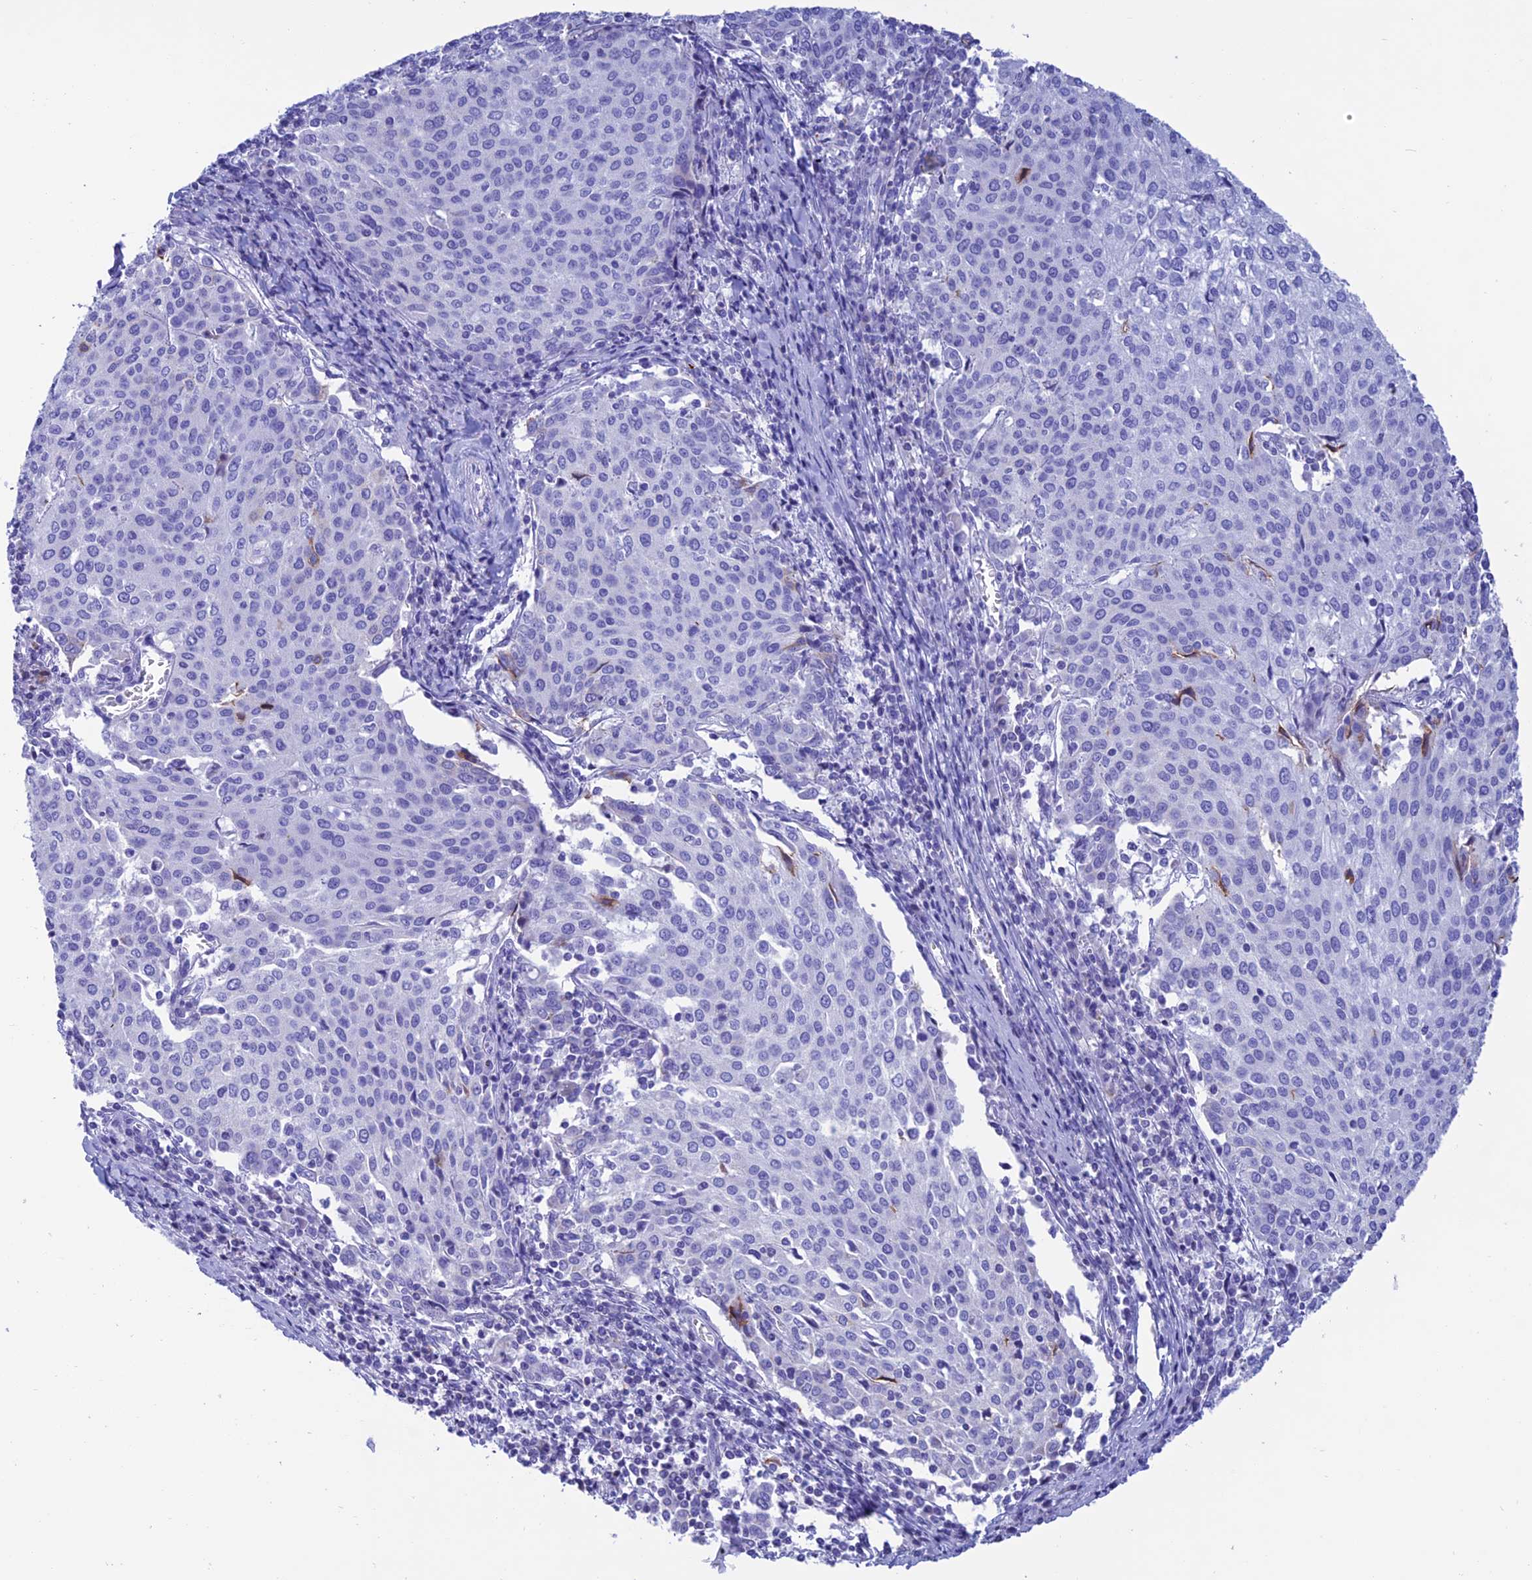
{"staining": {"intensity": "negative", "quantity": "none", "location": "none"}, "tissue": "cervical cancer", "cell_type": "Tumor cells", "image_type": "cancer", "snomed": [{"axis": "morphology", "description": "Squamous cell carcinoma, NOS"}, {"axis": "topography", "description": "Cervix"}], "caption": "Cervical cancer was stained to show a protein in brown. There is no significant expression in tumor cells. (Brightfield microscopy of DAB IHC at high magnification).", "gene": "NXPE4", "patient": {"sex": "female", "age": 46}}